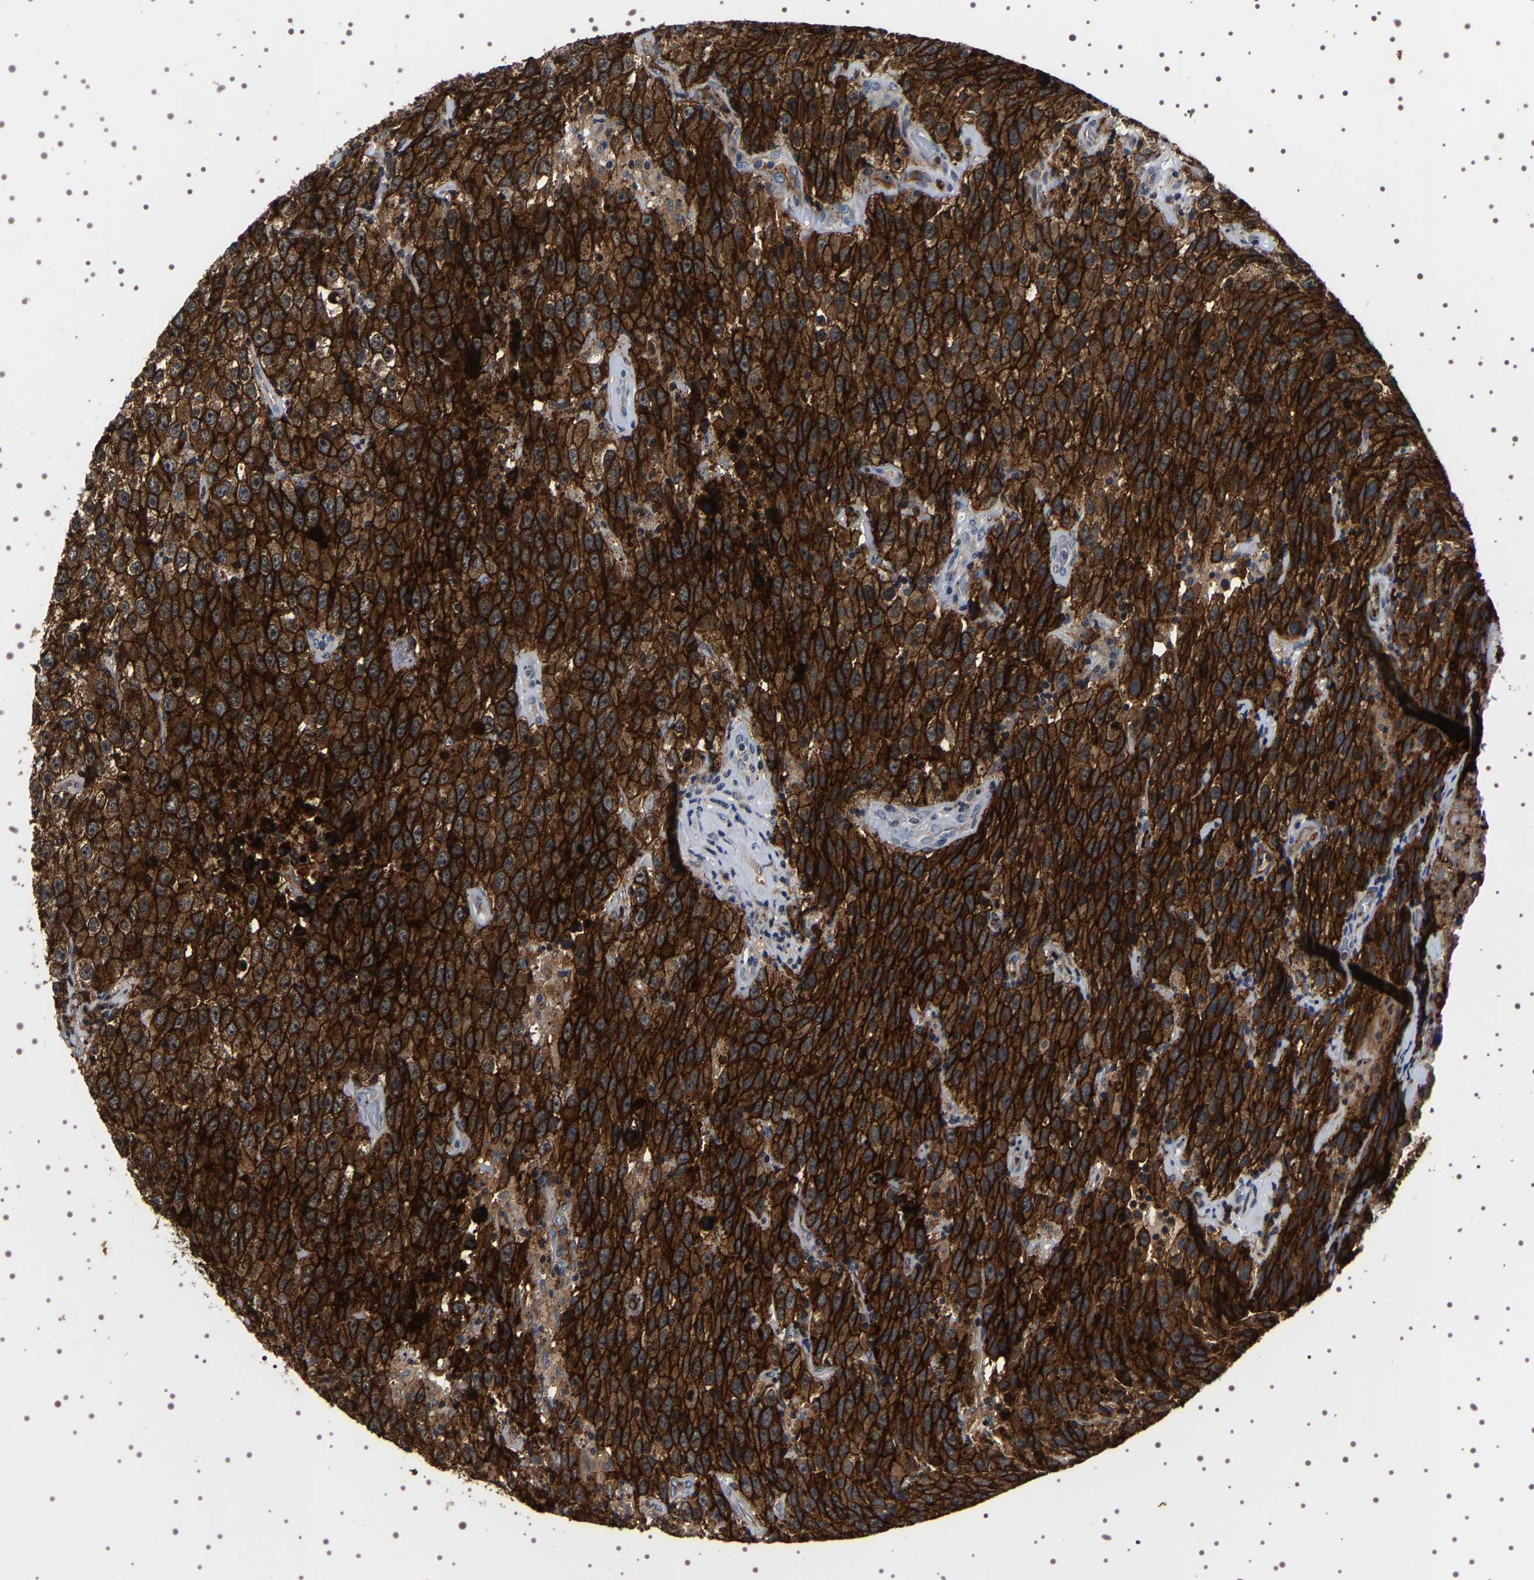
{"staining": {"intensity": "strong", "quantity": ">75%", "location": "cytoplasmic/membranous"}, "tissue": "testis cancer", "cell_type": "Tumor cells", "image_type": "cancer", "snomed": [{"axis": "morphology", "description": "Seminoma, NOS"}, {"axis": "topography", "description": "Testis"}], "caption": "Tumor cells reveal high levels of strong cytoplasmic/membranous expression in approximately >75% of cells in testis cancer.", "gene": "ALPL", "patient": {"sex": "male", "age": 52}}